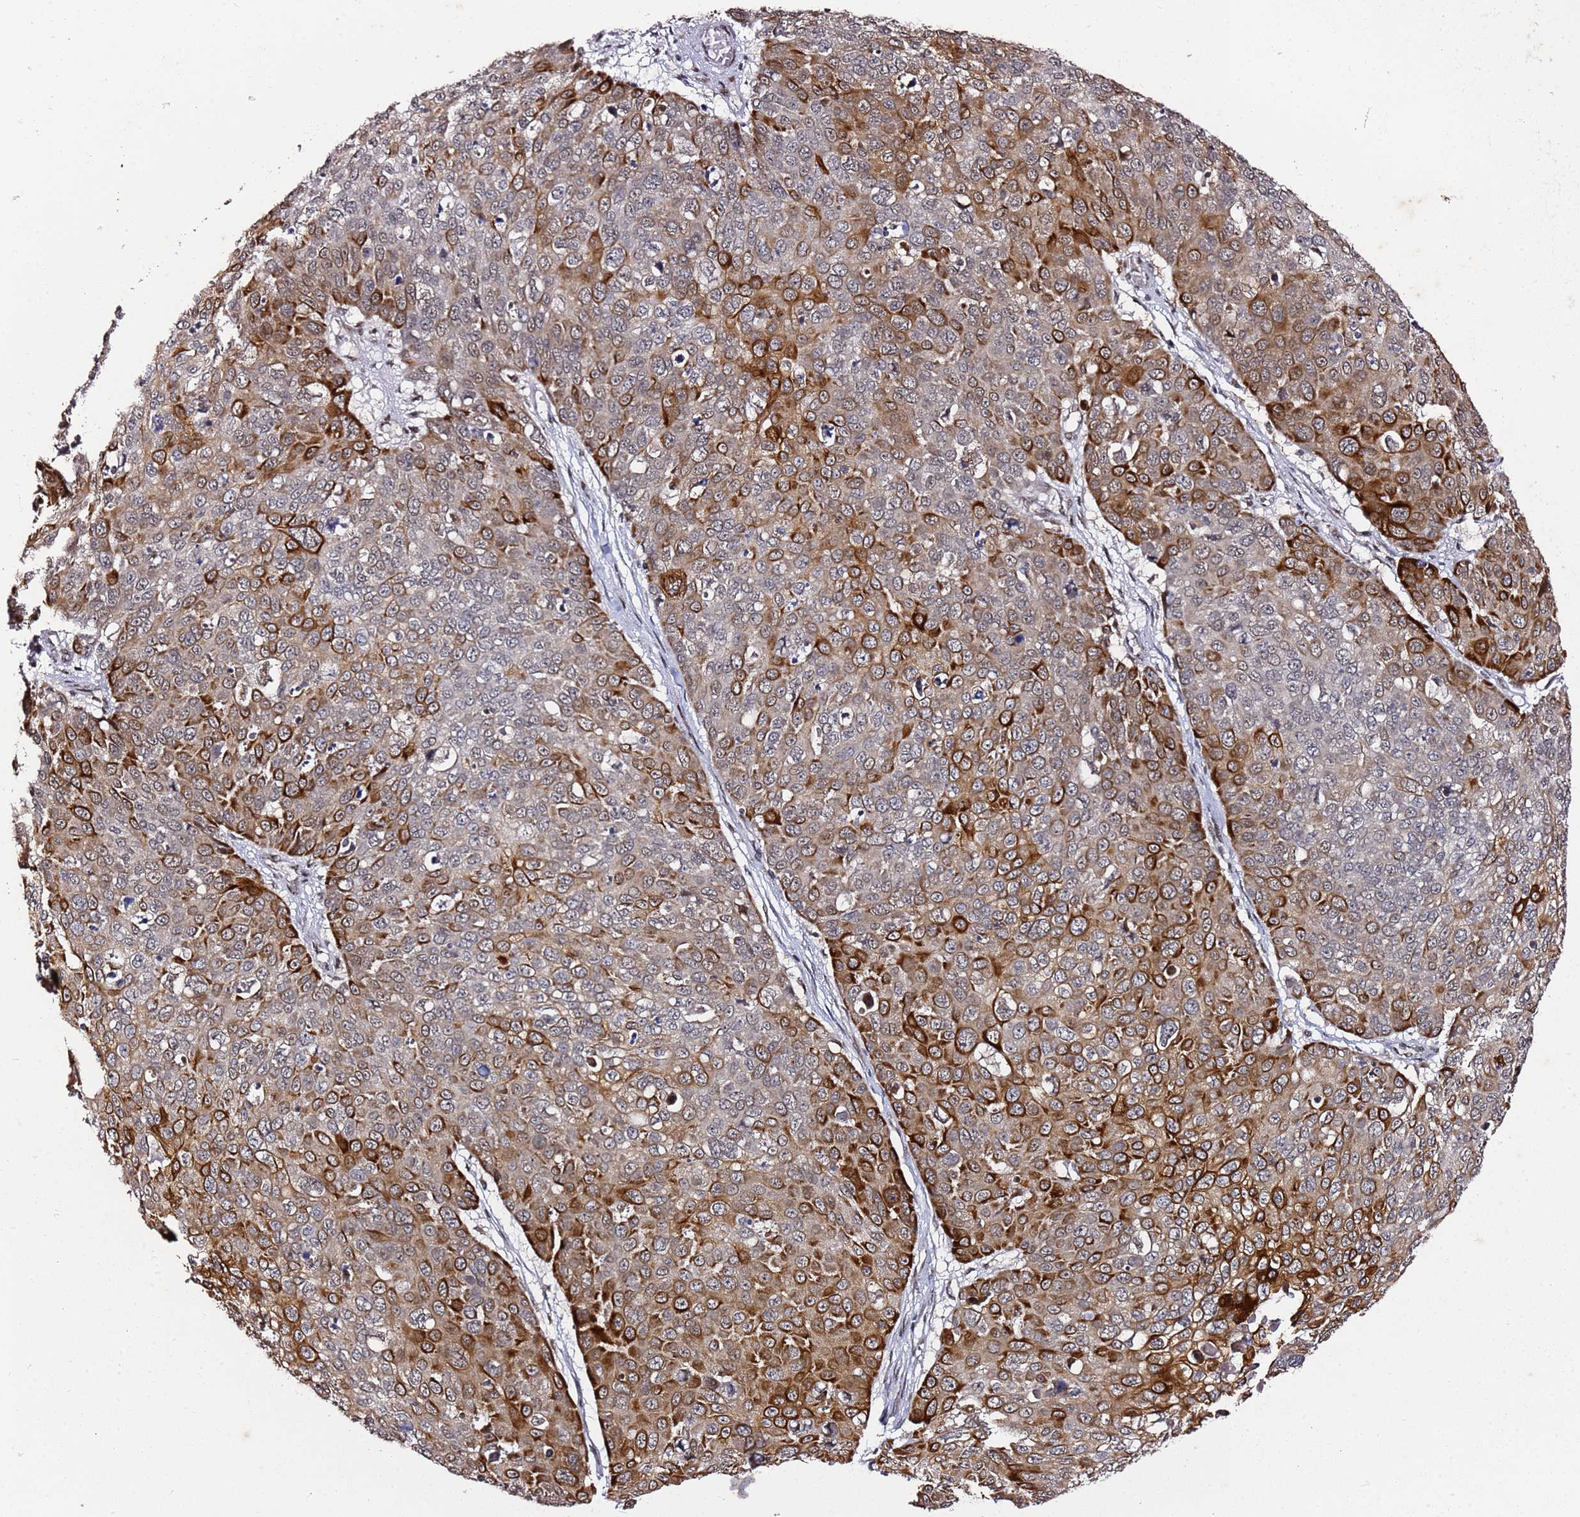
{"staining": {"intensity": "strong", "quantity": "25%-75%", "location": "cytoplasmic/membranous"}, "tissue": "skin cancer", "cell_type": "Tumor cells", "image_type": "cancer", "snomed": [{"axis": "morphology", "description": "Squamous cell carcinoma, NOS"}, {"axis": "topography", "description": "Skin"}], "caption": "This photomicrograph shows immunohistochemistry (IHC) staining of human skin cancer (squamous cell carcinoma), with high strong cytoplasmic/membranous staining in about 25%-75% of tumor cells.", "gene": "TP53AIP1", "patient": {"sex": "male", "age": 71}}